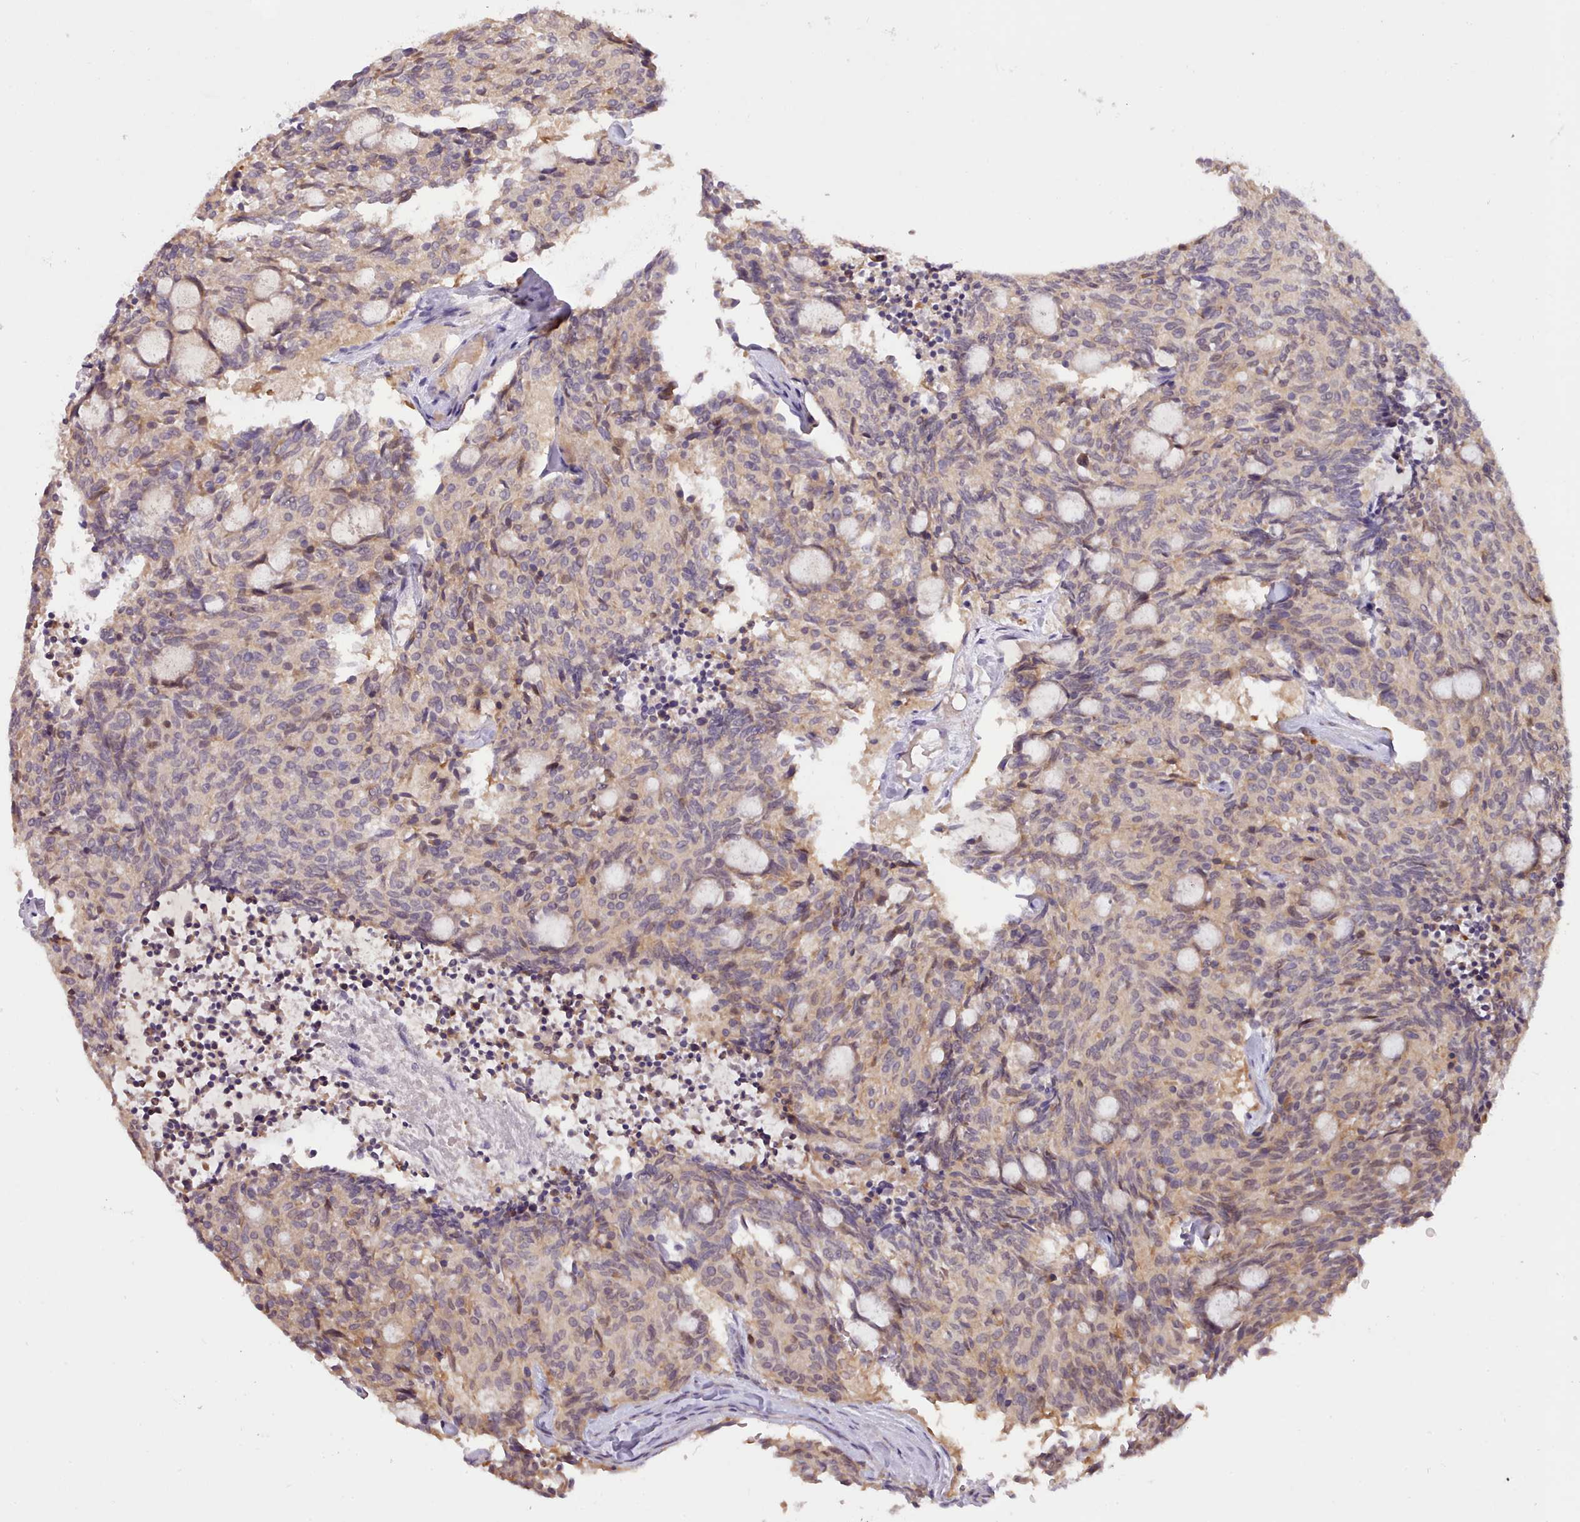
{"staining": {"intensity": "moderate", "quantity": "25%-75%", "location": "cytoplasmic/membranous"}, "tissue": "carcinoid", "cell_type": "Tumor cells", "image_type": "cancer", "snomed": [{"axis": "morphology", "description": "Carcinoid, malignant, NOS"}, {"axis": "topography", "description": "Pancreas"}], "caption": "Immunohistochemical staining of human carcinoid shows medium levels of moderate cytoplasmic/membranous protein positivity in about 25%-75% of tumor cells.", "gene": "ARL17A", "patient": {"sex": "female", "age": 54}}